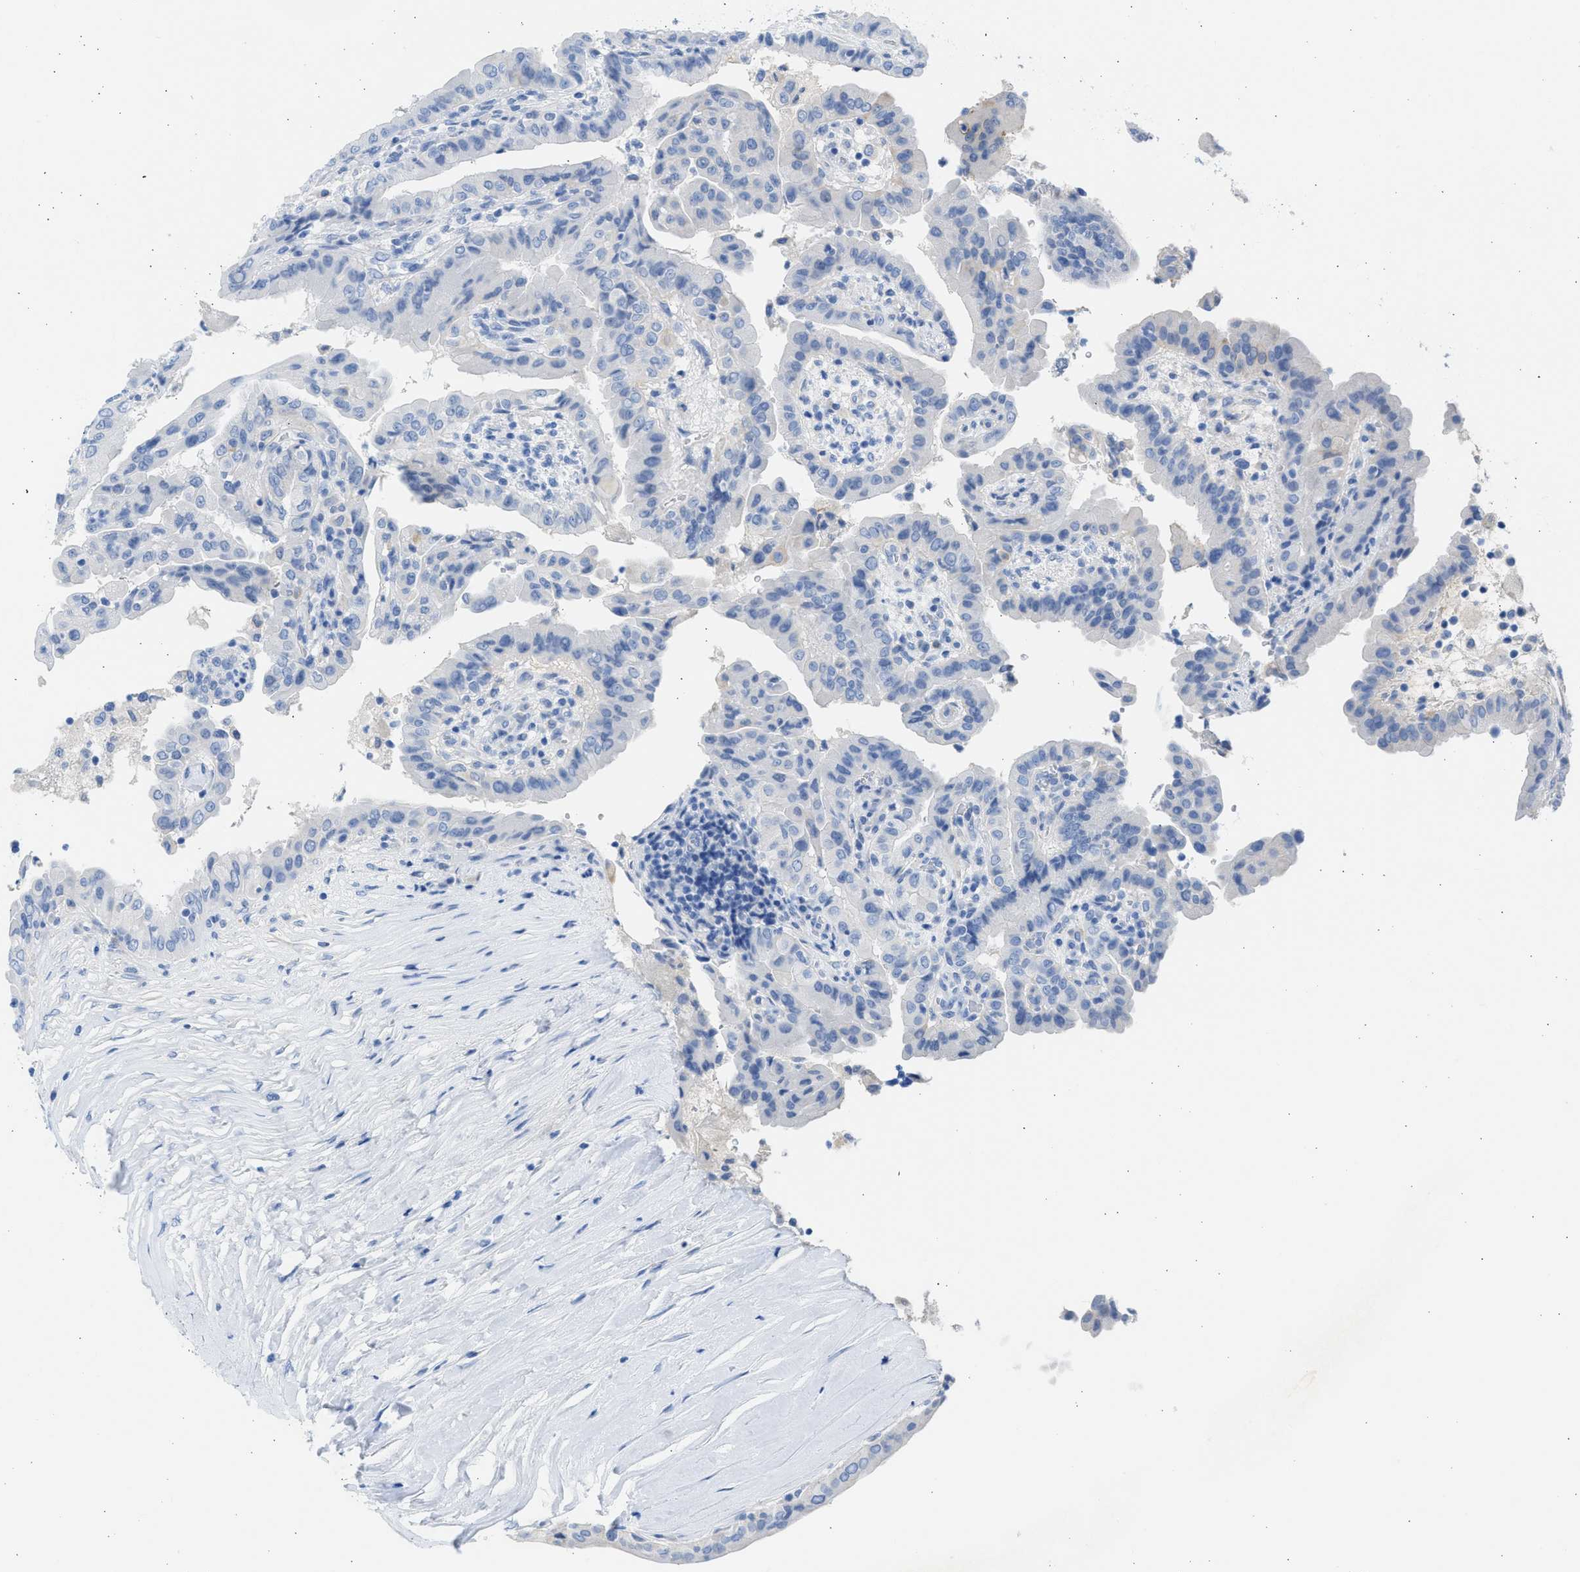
{"staining": {"intensity": "negative", "quantity": "none", "location": "none"}, "tissue": "thyroid cancer", "cell_type": "Tumor cells", "image_type": "cancer", "snomed": [{"axis": "morphology", "description": "Papillary adenocarcinoma, NOS"}, {"axis": "topography", "description": "Thyroid gland"}], "caption": "Human thyroid cancer (papillary adenocarcinoma) stained for a protein using IHC displays no staining in tumor cells.", "gene": "SPATA3", "patient": {"sex": "male", "age": 33}}